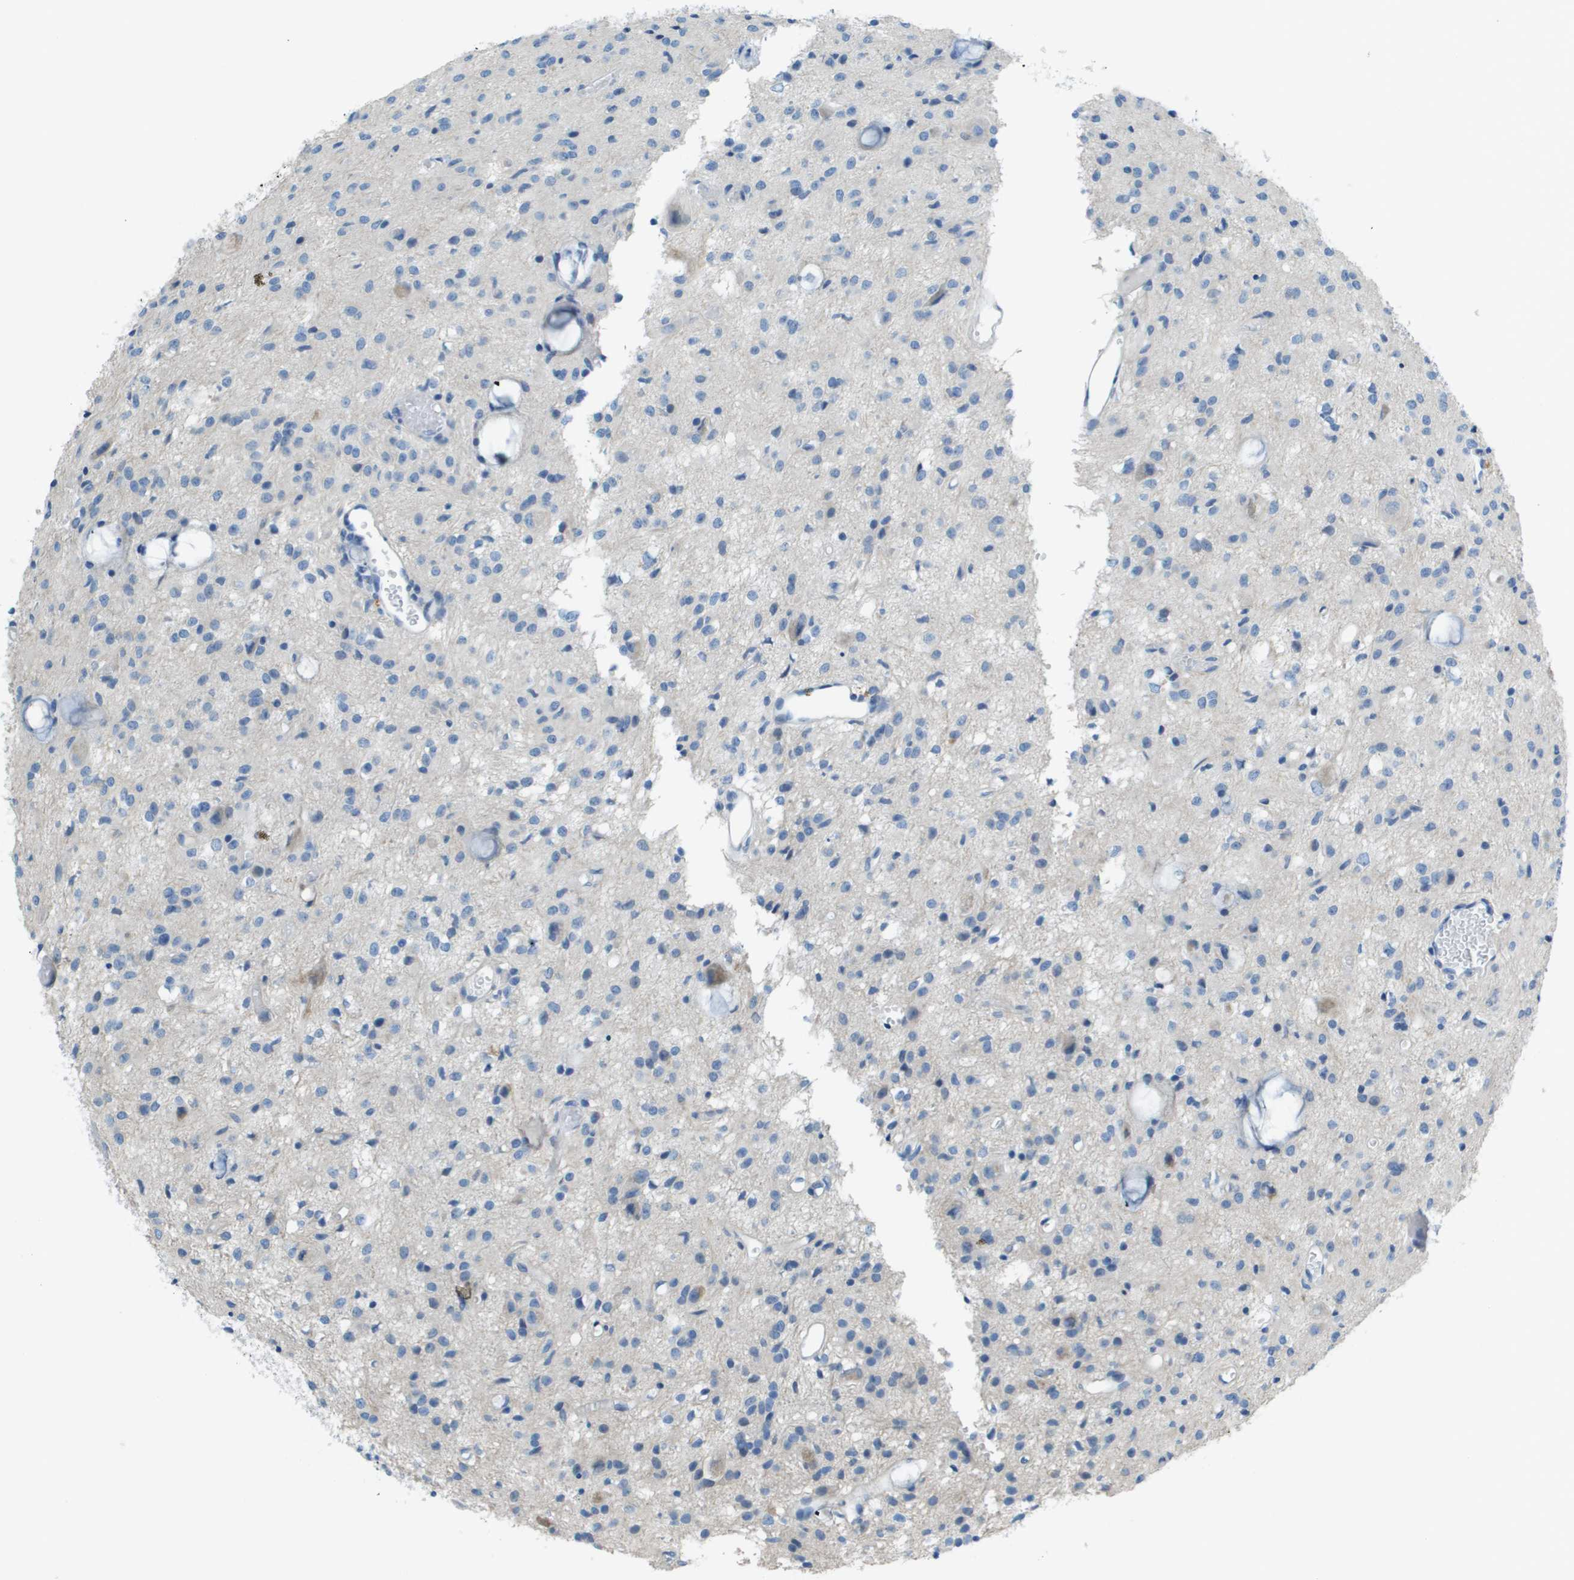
{"staining": {"intensity": "negative", "quantity": "none", "location": "none"}, "tissue": "glioma", "cell_type": "Tumor cells", "image_type": "cancer", "snomed": [{"axis": "morphology", "description": "Glioma, malignant, High grade"}, {"axis": "topography", "description": "Brain"}], "caption": "A photomicrograph of human high-grade glioma (malignant) is negative for staining in tumor cells.", "gene": "SDC1", "patient": {"sex": "female", "age": 59}}